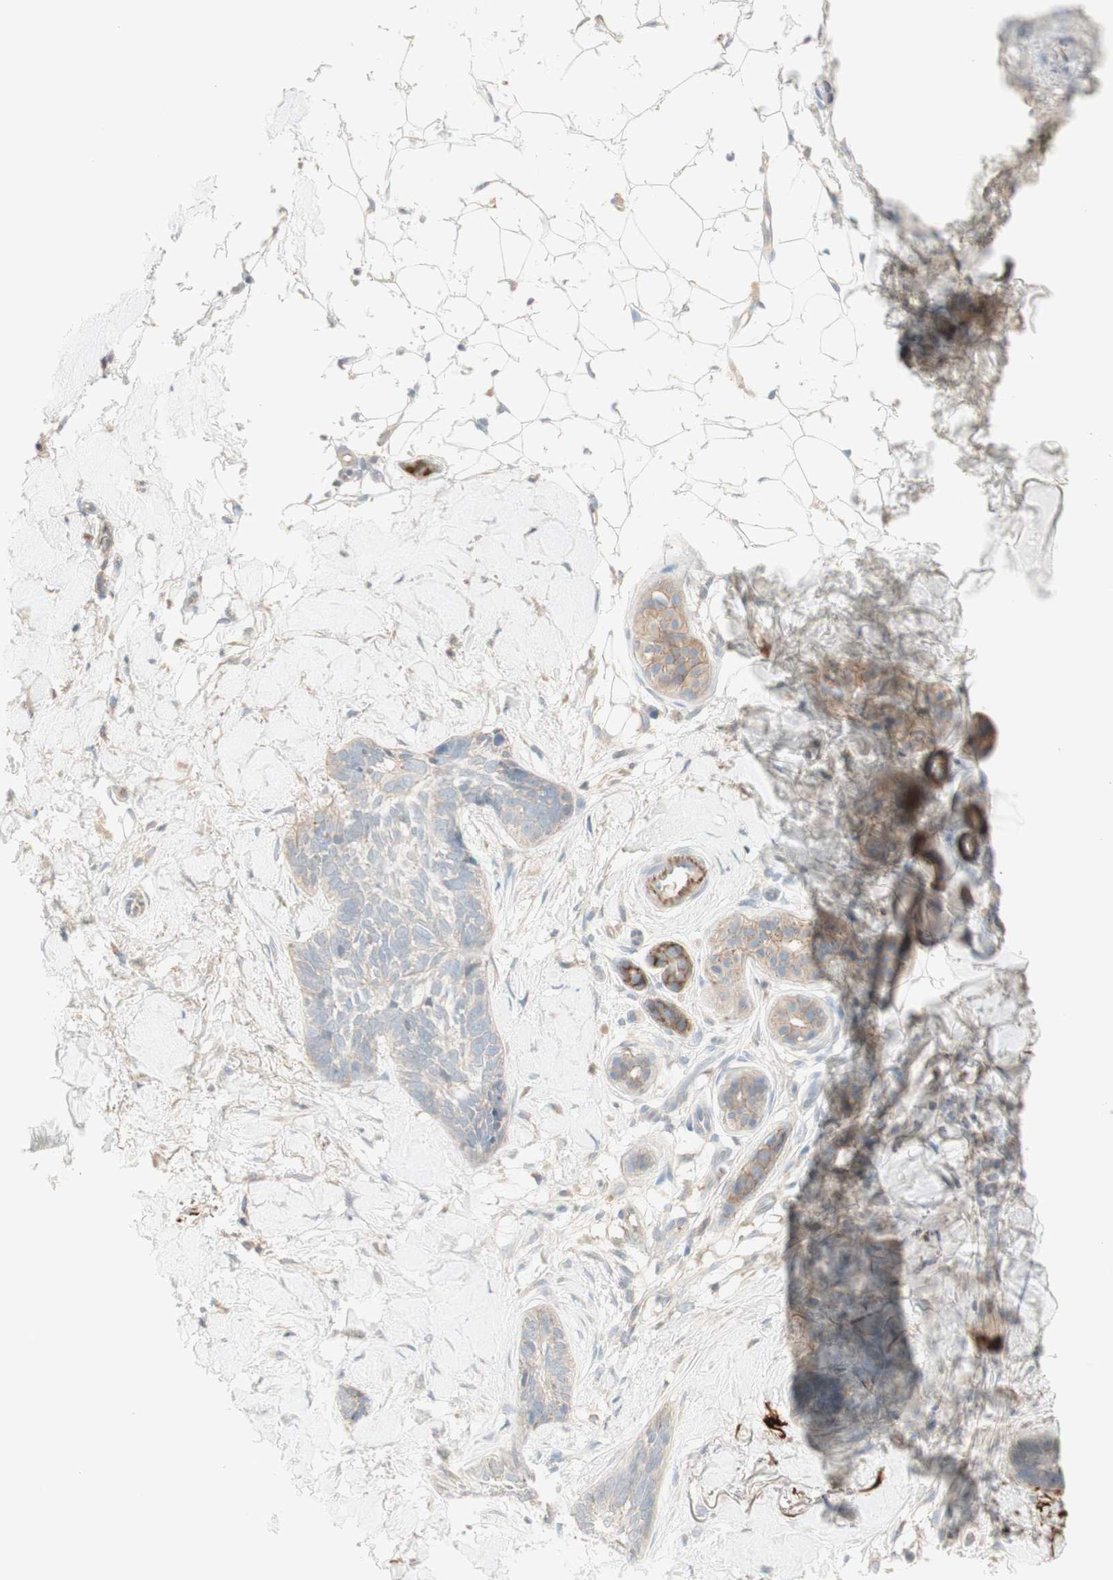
{"staining": {"intensity": "negative", "quantity": "none", "location": "none"}, "tissue": "skin cancer", "cell_type": "Tumor cells", "image_type": "cancer", "snomed": [{"axis": "morphology", "description": "Basal cell carcinoma"}, {"axis": "topography", "description": "Skin"}], "caption": "A high-resolution image shows IHC staining of skin cancer (basal cell carcinoma), which displays no significant positivity in tumor cells.", "gene": "PTGER4", "patient": {"sex": "female", "age": 58}}